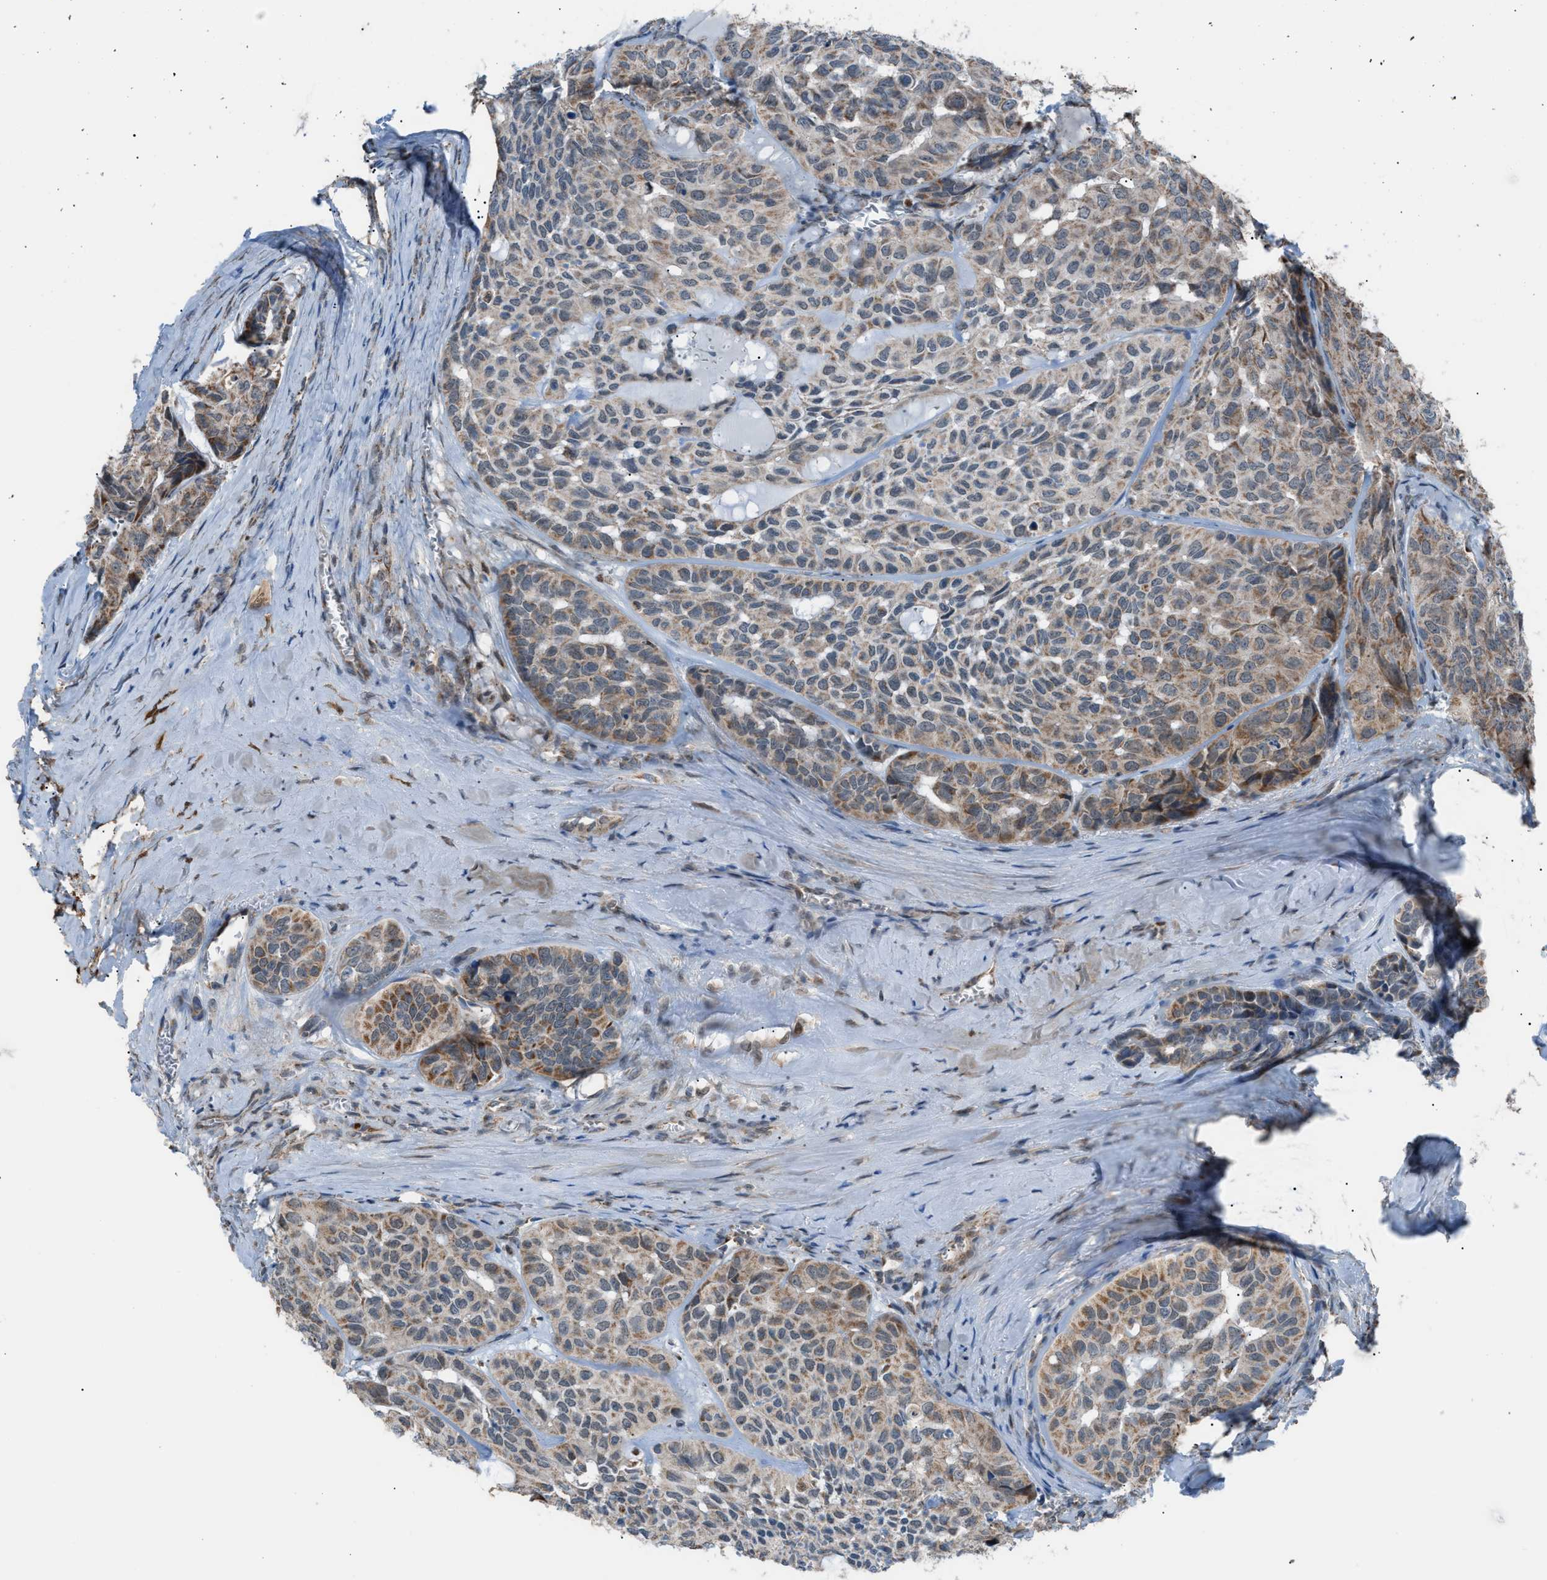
{"staining": {"intensity": "weak", "quantity": "25%-75%", "location": "cytoplasmic/membranous,nuclear"}, "tissue": "head and neck cancer", "cell_type": "Tumor cells", "image_type": "cancer", "snomed": [{"axis": "morphology", "description": "Adenocarcinoma, NOS"}, {"axis": "topography", "description": "Salivary gland, NOS"}, {"axis": "topography", "description": "Head-Neck"}], "caption": "This is an image of IHC staining of head and neck cancer (adenocarcinoma), which shows weak expression in the cytoplasmic/membranous and nuclear of tumor cells.", "gene": "SRM", "patient": {"sex": "female", "age": 76}}